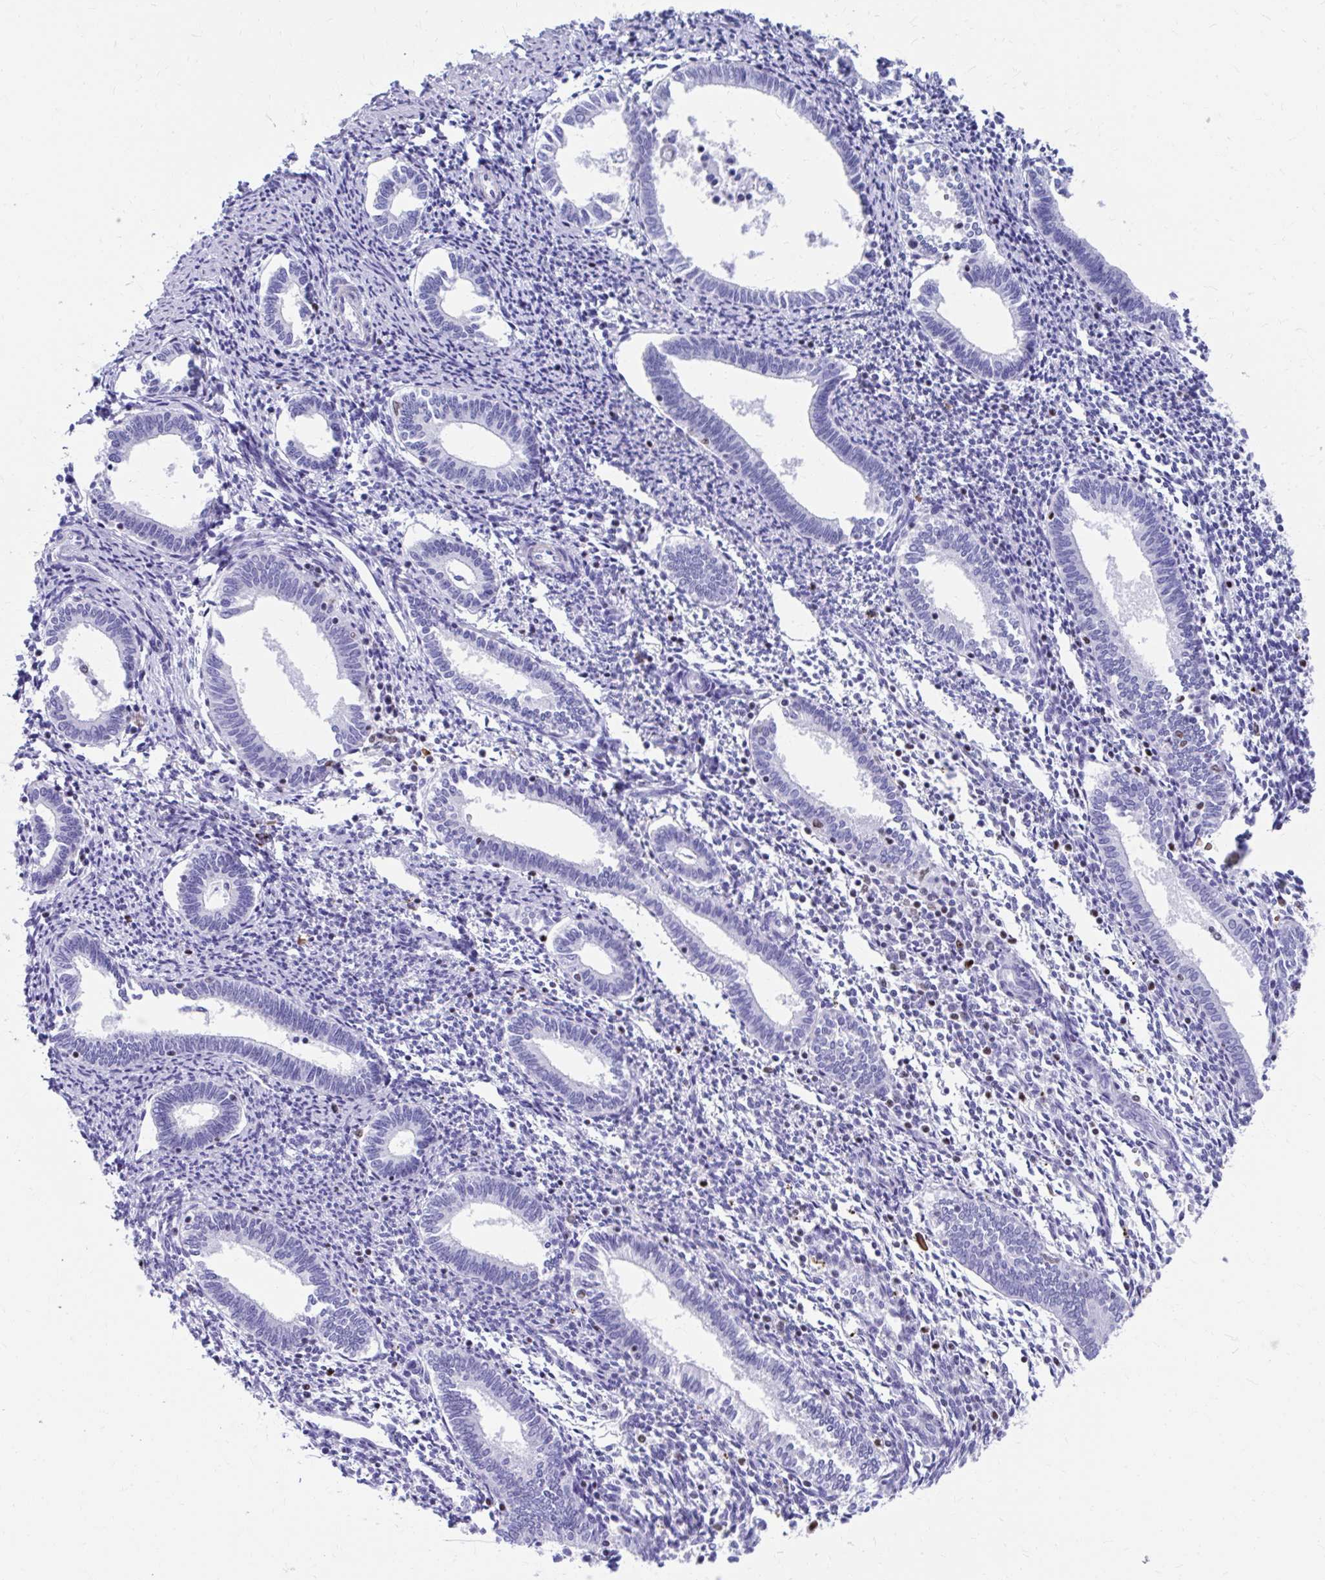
{"staining": {"intensity": "negative", "quantity": "none", "location": "none"}, "tissue": "endometrium", "cell_type": "Cells in endometrial stroma", "image_type": "normal", "snomed": [{"axis": "morphology", "description": "Normal tissue, NOS"}, {"axis": "topography", "description": "Endometrium"}], "caption": "Endometrium stained for a protein using immunohistochemistry demonstrates no expression cells in endometrial stroma.", "gene": "RUNX3", "patient": {"sex": "female", "age": 41}}